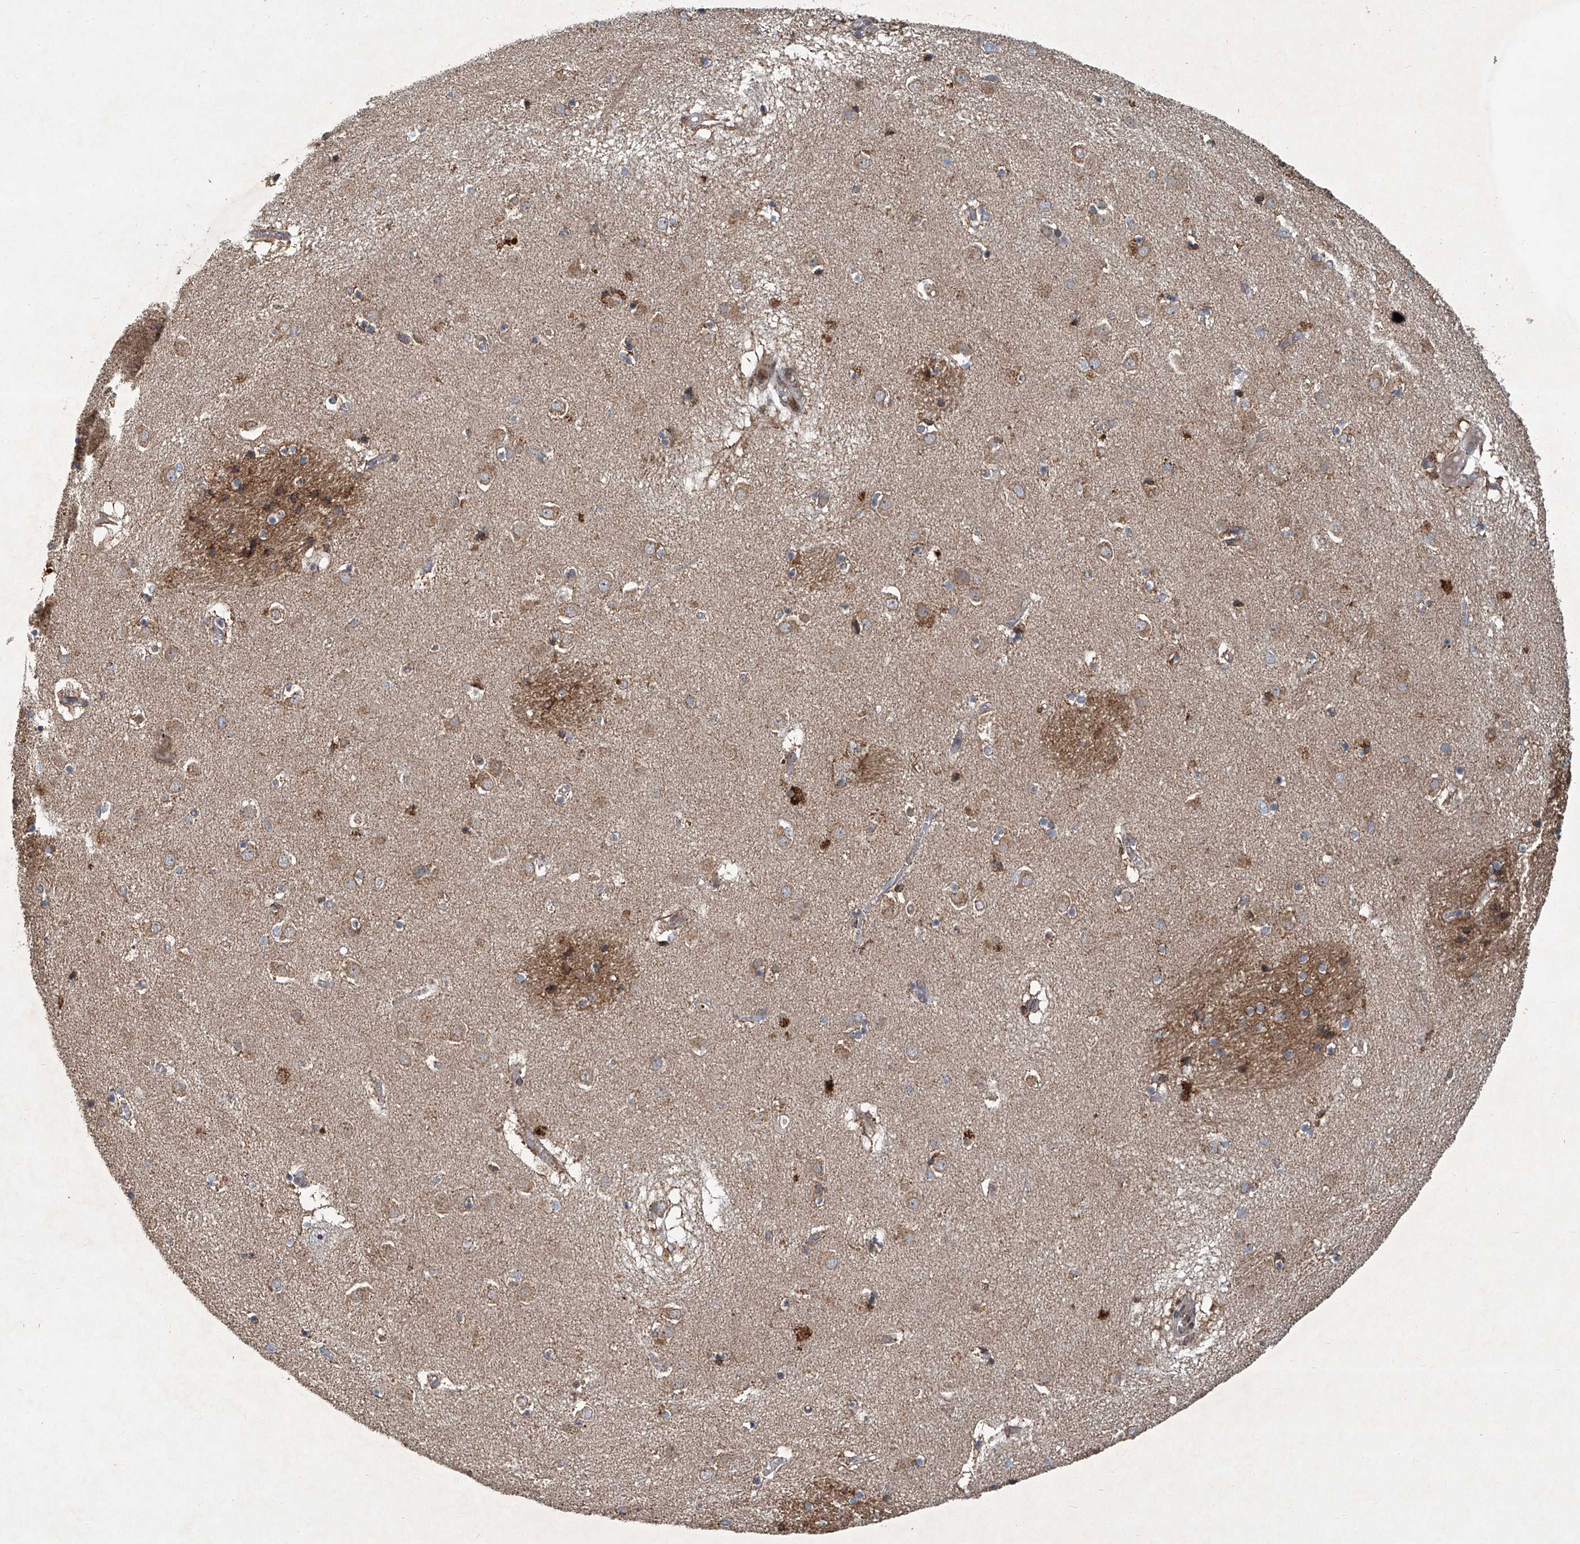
{"staining": {"intensity": "moderate", "quantity": "<25%", "location": "cytoplasmic/membranous"}, "tissue": "caudate", "cell_type": "Glial cells", "image_type": "normal", "snomed": [{"axis": "morphology", "description": "Normal tissue, NOS"}, {"axis": "topography", "description": "Lateral ventricle wall"}], "caption": "Immunohistochemistry (IHC) of normal caudate demonstrates low levels of moderate cytoplasmic/membranous staining in about <25% of glial cells.", "gene": "GPR132", "patient": {"sex": "male", "age": 70}}